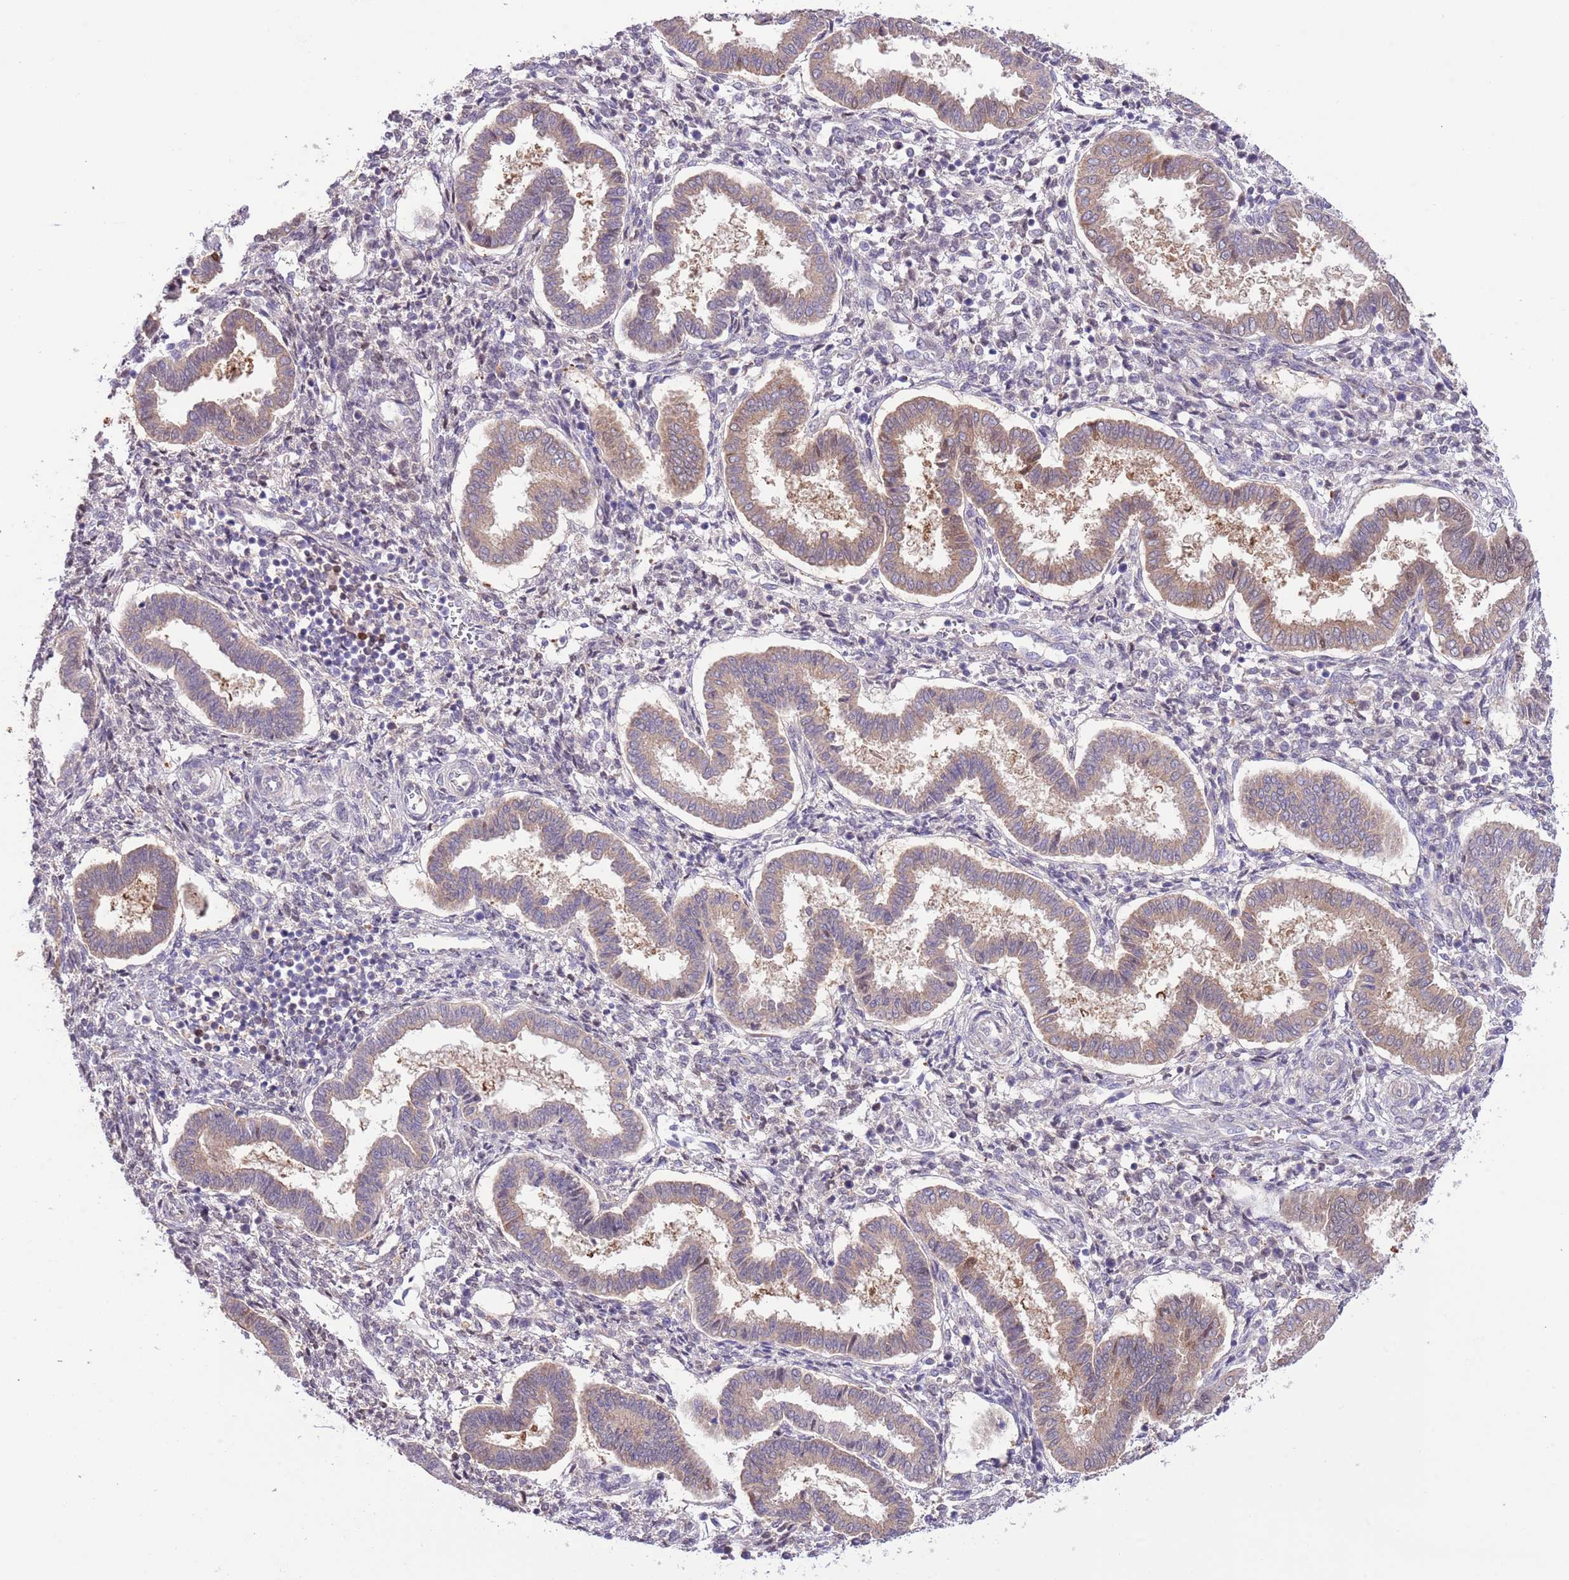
{"staining": {"intensity": "negative", "quantity": "none", "location": "none"}, "tissue": "endometrium", "cell_type": "Cells in endometrial stroma", "image_type": "normal", "snomed": [{"axis": "morphology", "description": "Normal tissue, NOS"}, {"axis": "topography", "description": "Endometrium"}], "caption": "The IHC photomicrograph has no significant expression in cells in endometrial stroma of endometrium.", "gene": "PRR32", "patient": {"sex": "female", "age": 24}}